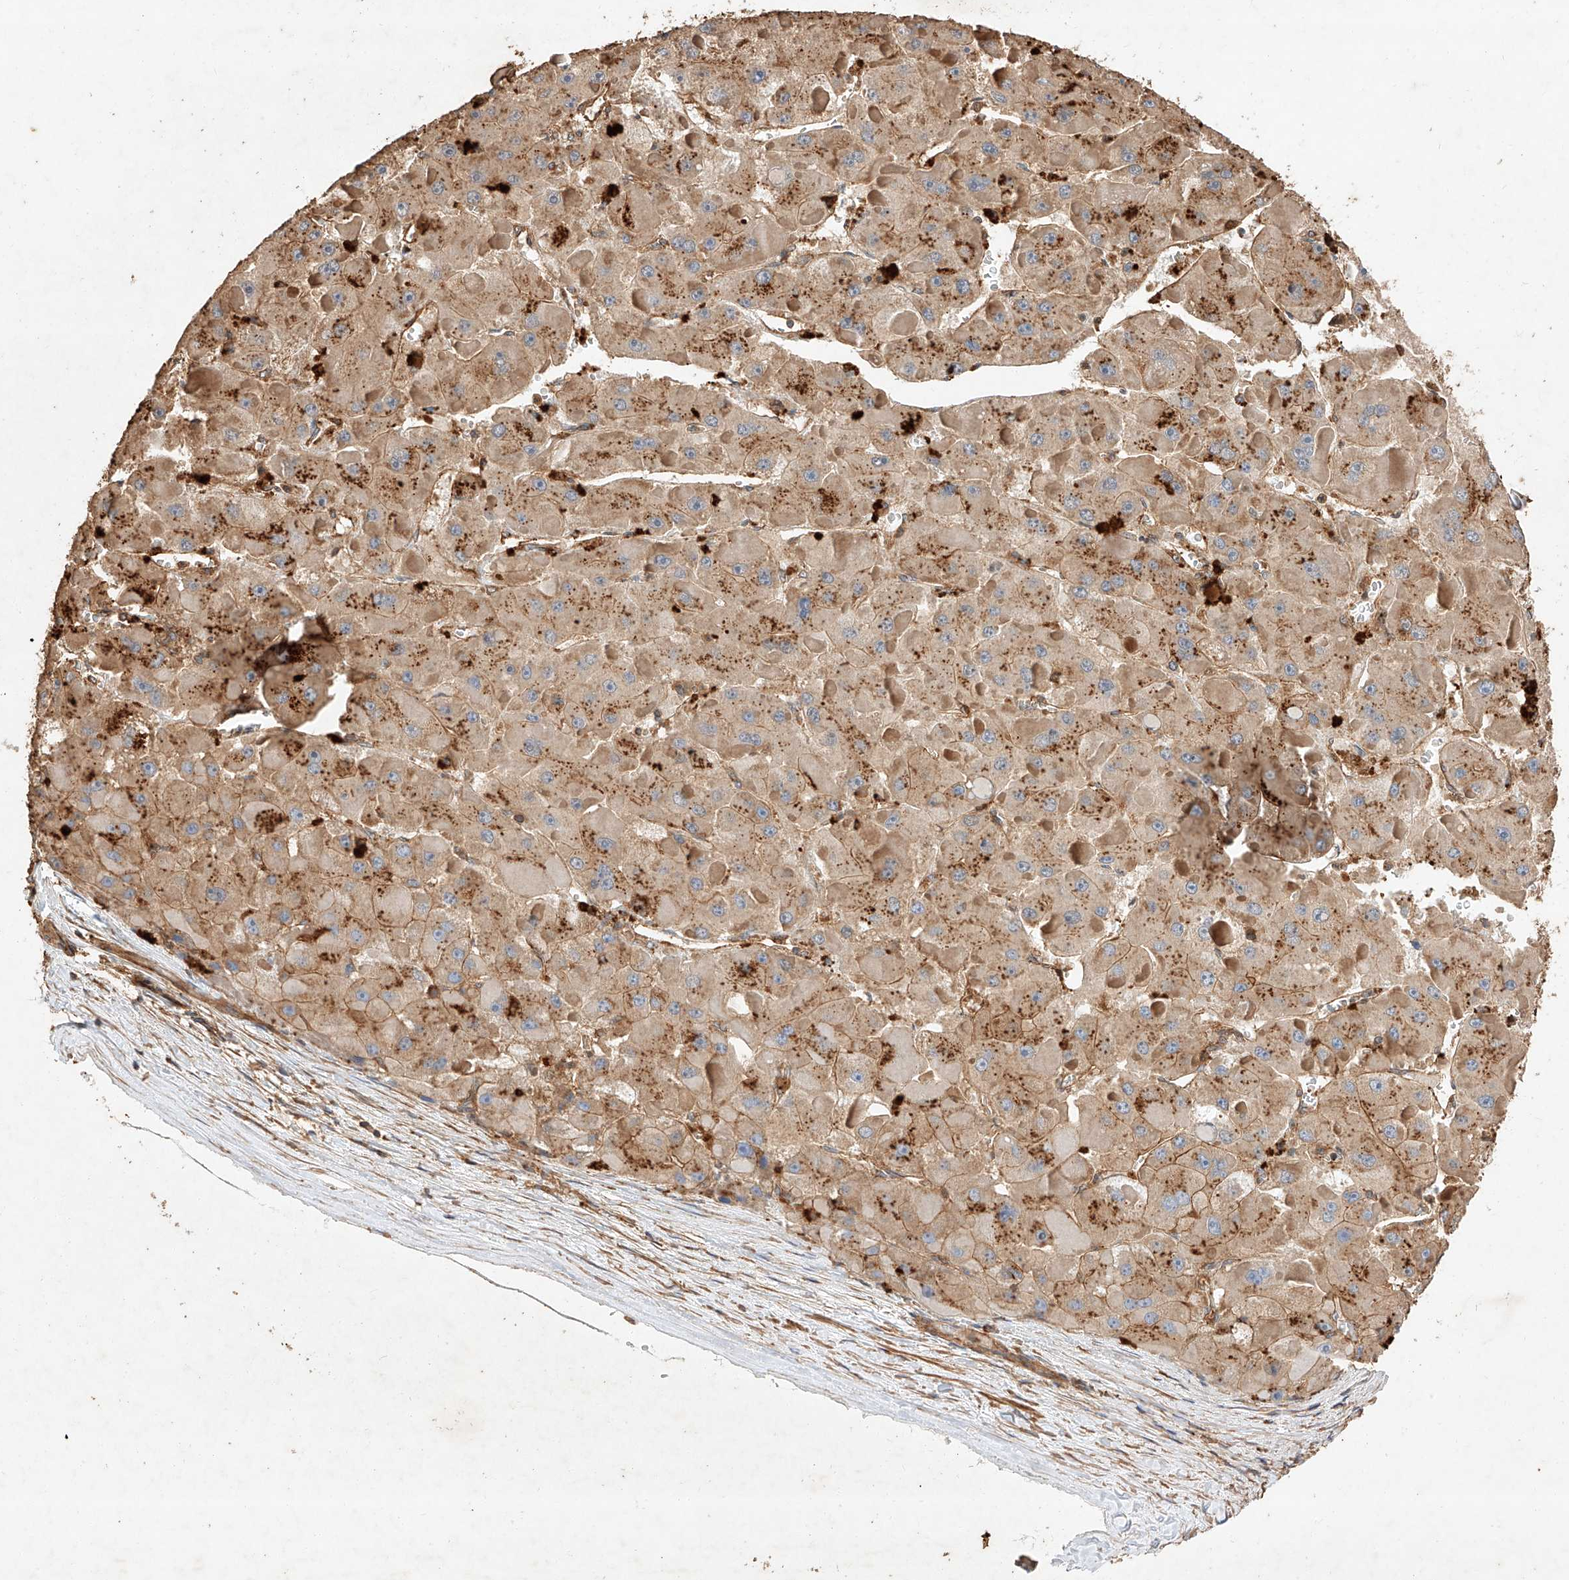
{"staining": {"intensity": "moderate", "quantity": ">75%", "location": "cytoplasmic/membranous"}, "tissue": "liver cancer", "cell_type": "Tumor cells", "image_type": "cancer", "snomed": [{"axis": "morphology", "description": "Carcinoma, Hepatocellular, NOS"}, {"axis": "topography", "description": "Liver"}], "caption": "DAB (3,3'-diaminobenzidine) immunohistochemical staining of liver cancer (hepatocellular carcinoma) displays moderate cytoplasmic/membranous protein expression in approximately >75% of tumor cells.", "gene": "GHDC", "patient": {"sex": "female", "age": 73}}